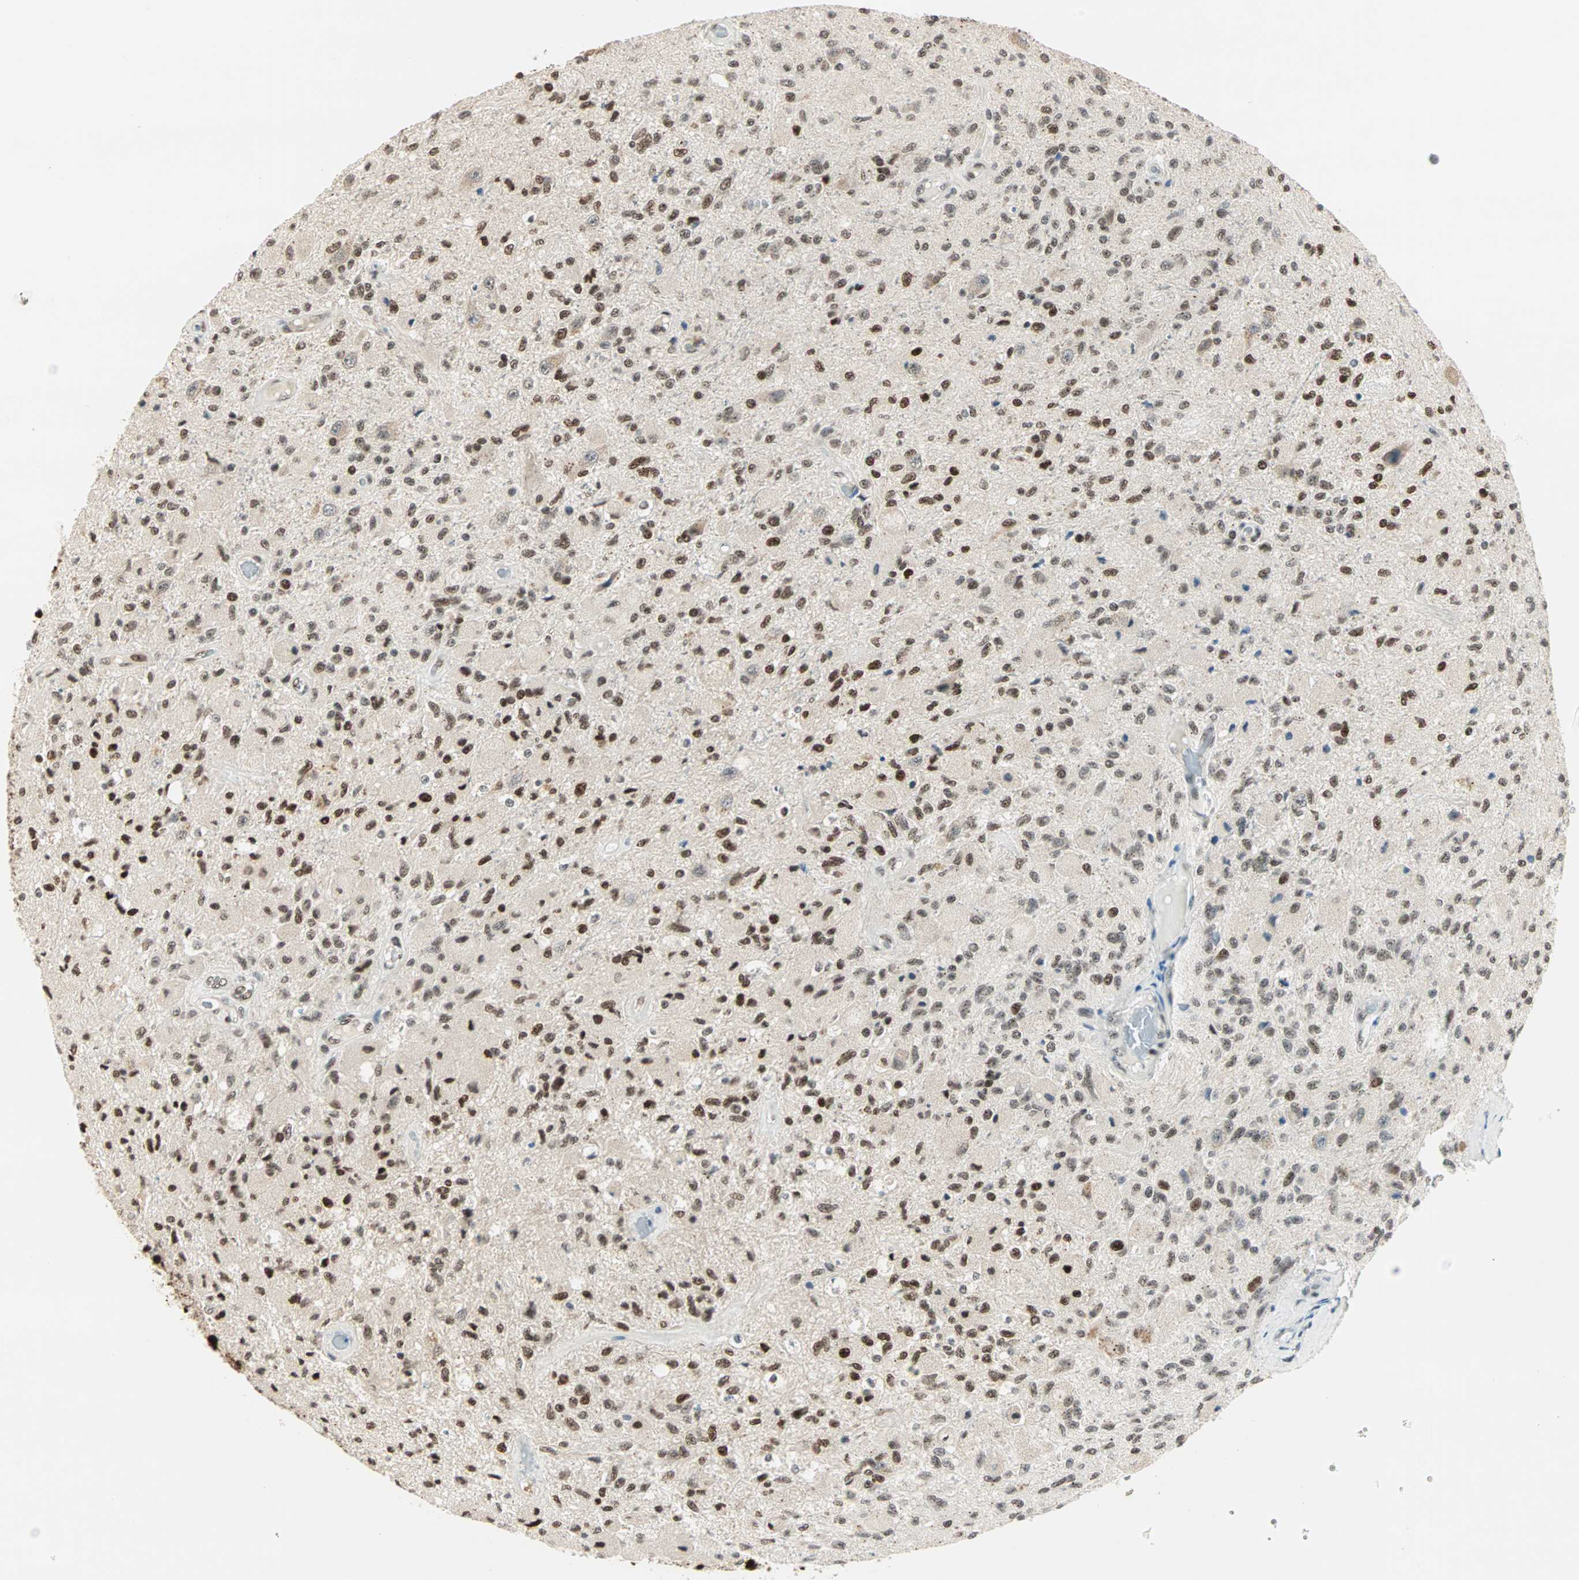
{"staining": {"intensity": "moderate", "quantity": ">75%", "location": "nuclear"}, "tissue": "glioma", "cell_type": "Tumor cells", "image_type": "cancer", "snomed": [{"axis": "morphology", "description": "Normal tissue, NOS"}, {"axis": "morphology", "description": "Glioma, malignant, High grade"}, {"axis": "topography", "description": "Cerebral cortex"}], "caption": "Human glioma stained with a protein marker displays moderate staining in tumor cells.", "gene": "BLM", "patient": {"sex": "male", "age": 77}}